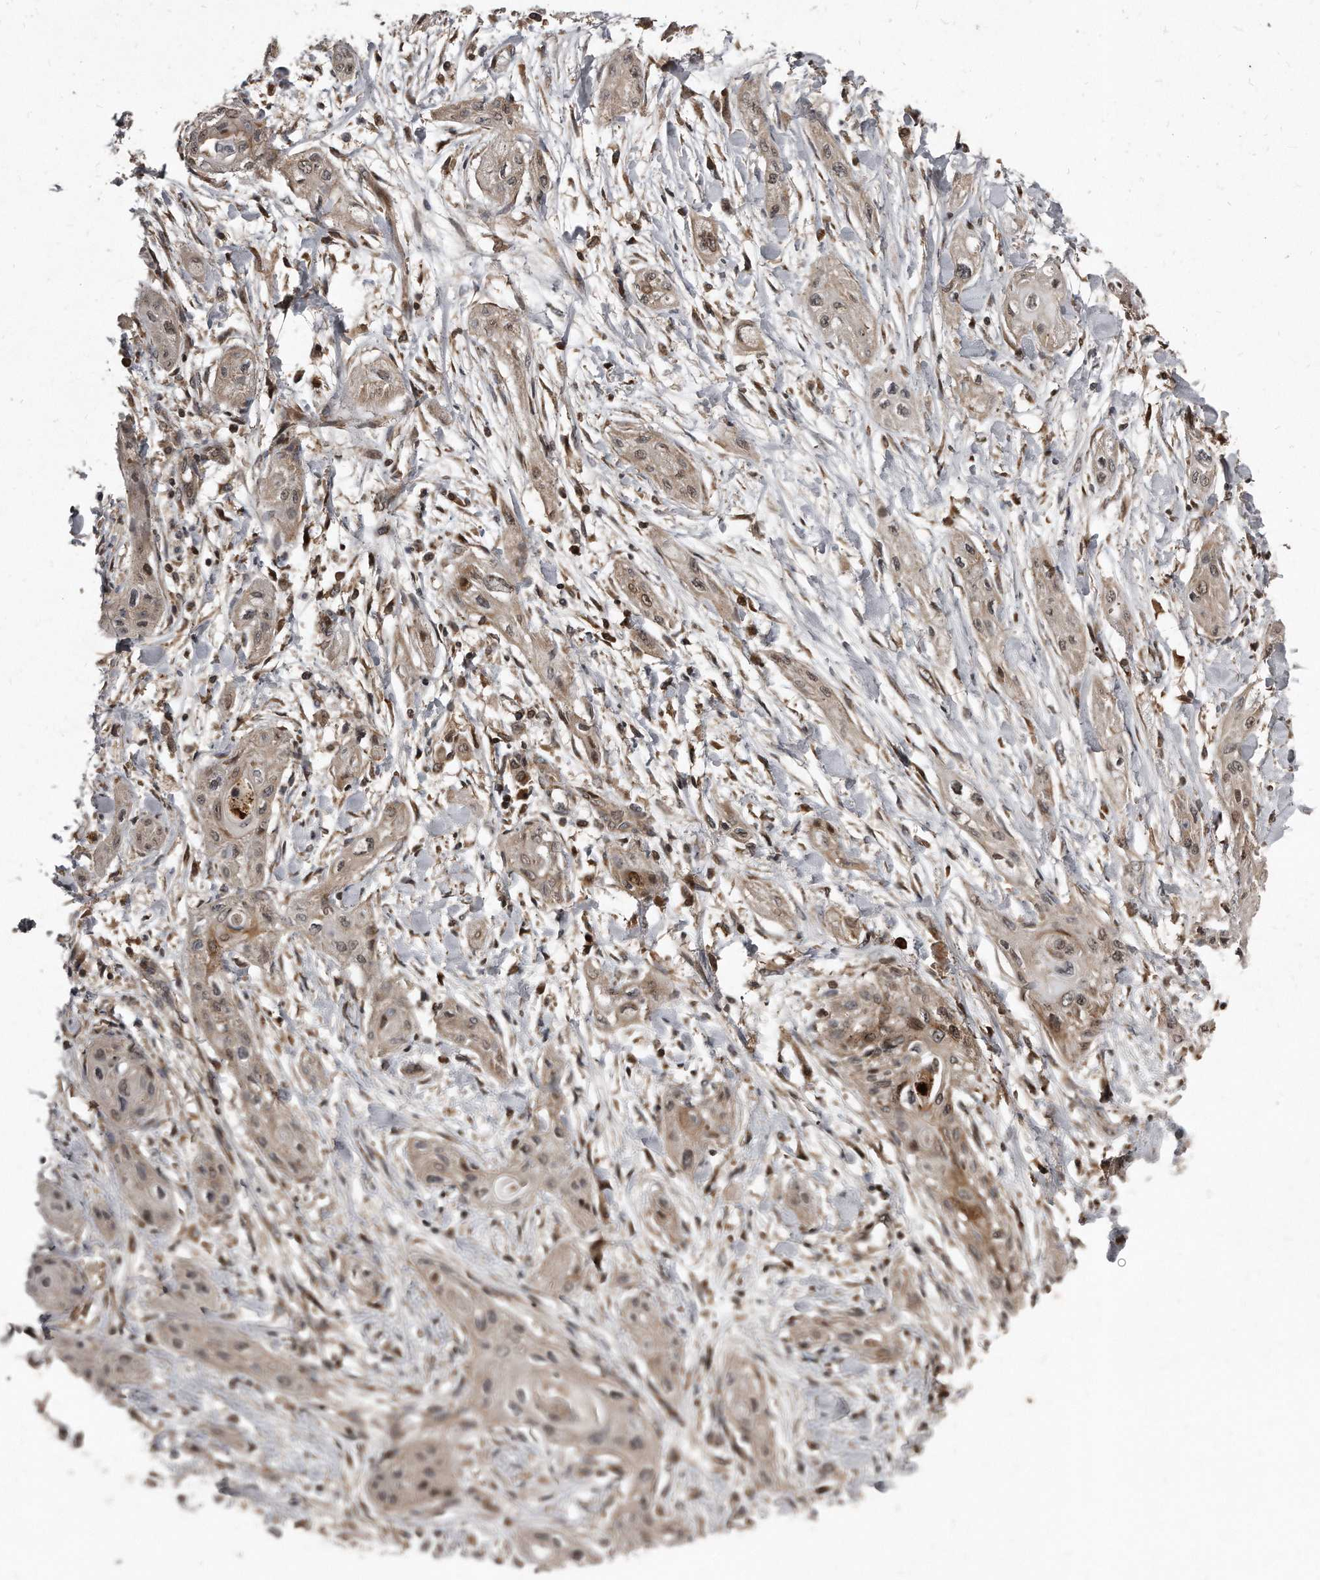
{"staining": {"intensity": "weak", "quantity": "25%-75%", "location": "nuclear"}, "tissue": "lung cancer", "cell_type": "Tumor cells", "image_type": "cancer", "snomed": [{"axis": "morphology", "description": "Squamous cell carcinoma, NOS"}, {"axis": "topography", "description": "Lung"}], "caption": "Brown immunohistochemical staining in lung cancer displays weak nuclear staining in approximately 25%-75% of tumor cells.", "gene": "GCH1", "patient": {"sex": "female", "age": 47}}